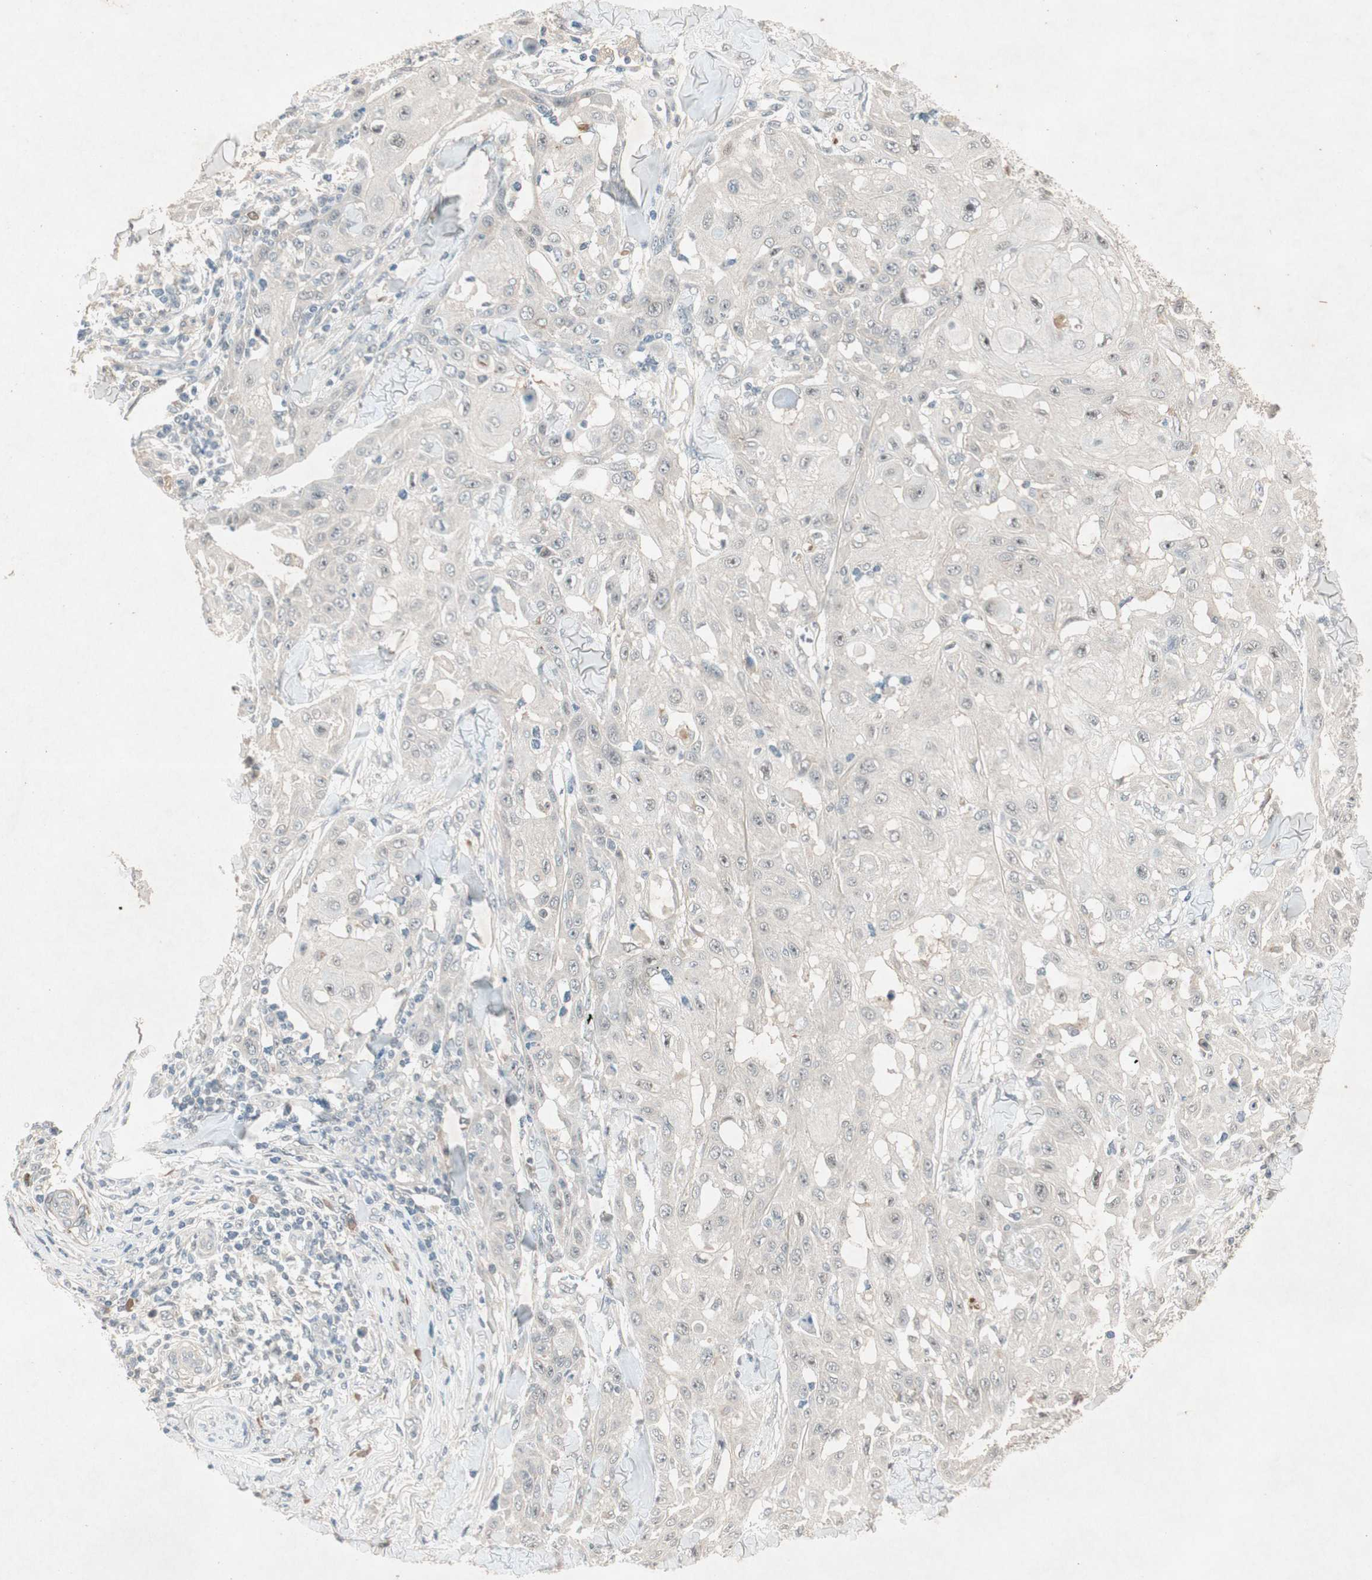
{"staining": {"intensity": "negative", "quantity": "none", "location": "none"}, "tissue": "skin cancer", "cell_type": "Tumor cells", "image_type": "cancer", "snomed": [{"axis": "morphology", "description": "Squamous cell carcinoma, NOS"}, {"axis": "topography", "description": "Skin"}], "caption": "The image shows no staining of tumor cells in skin cancer (squamous cell carcinoma).", "gene": "RNGTT", "patient": {"sex": "male", "age": 24}}